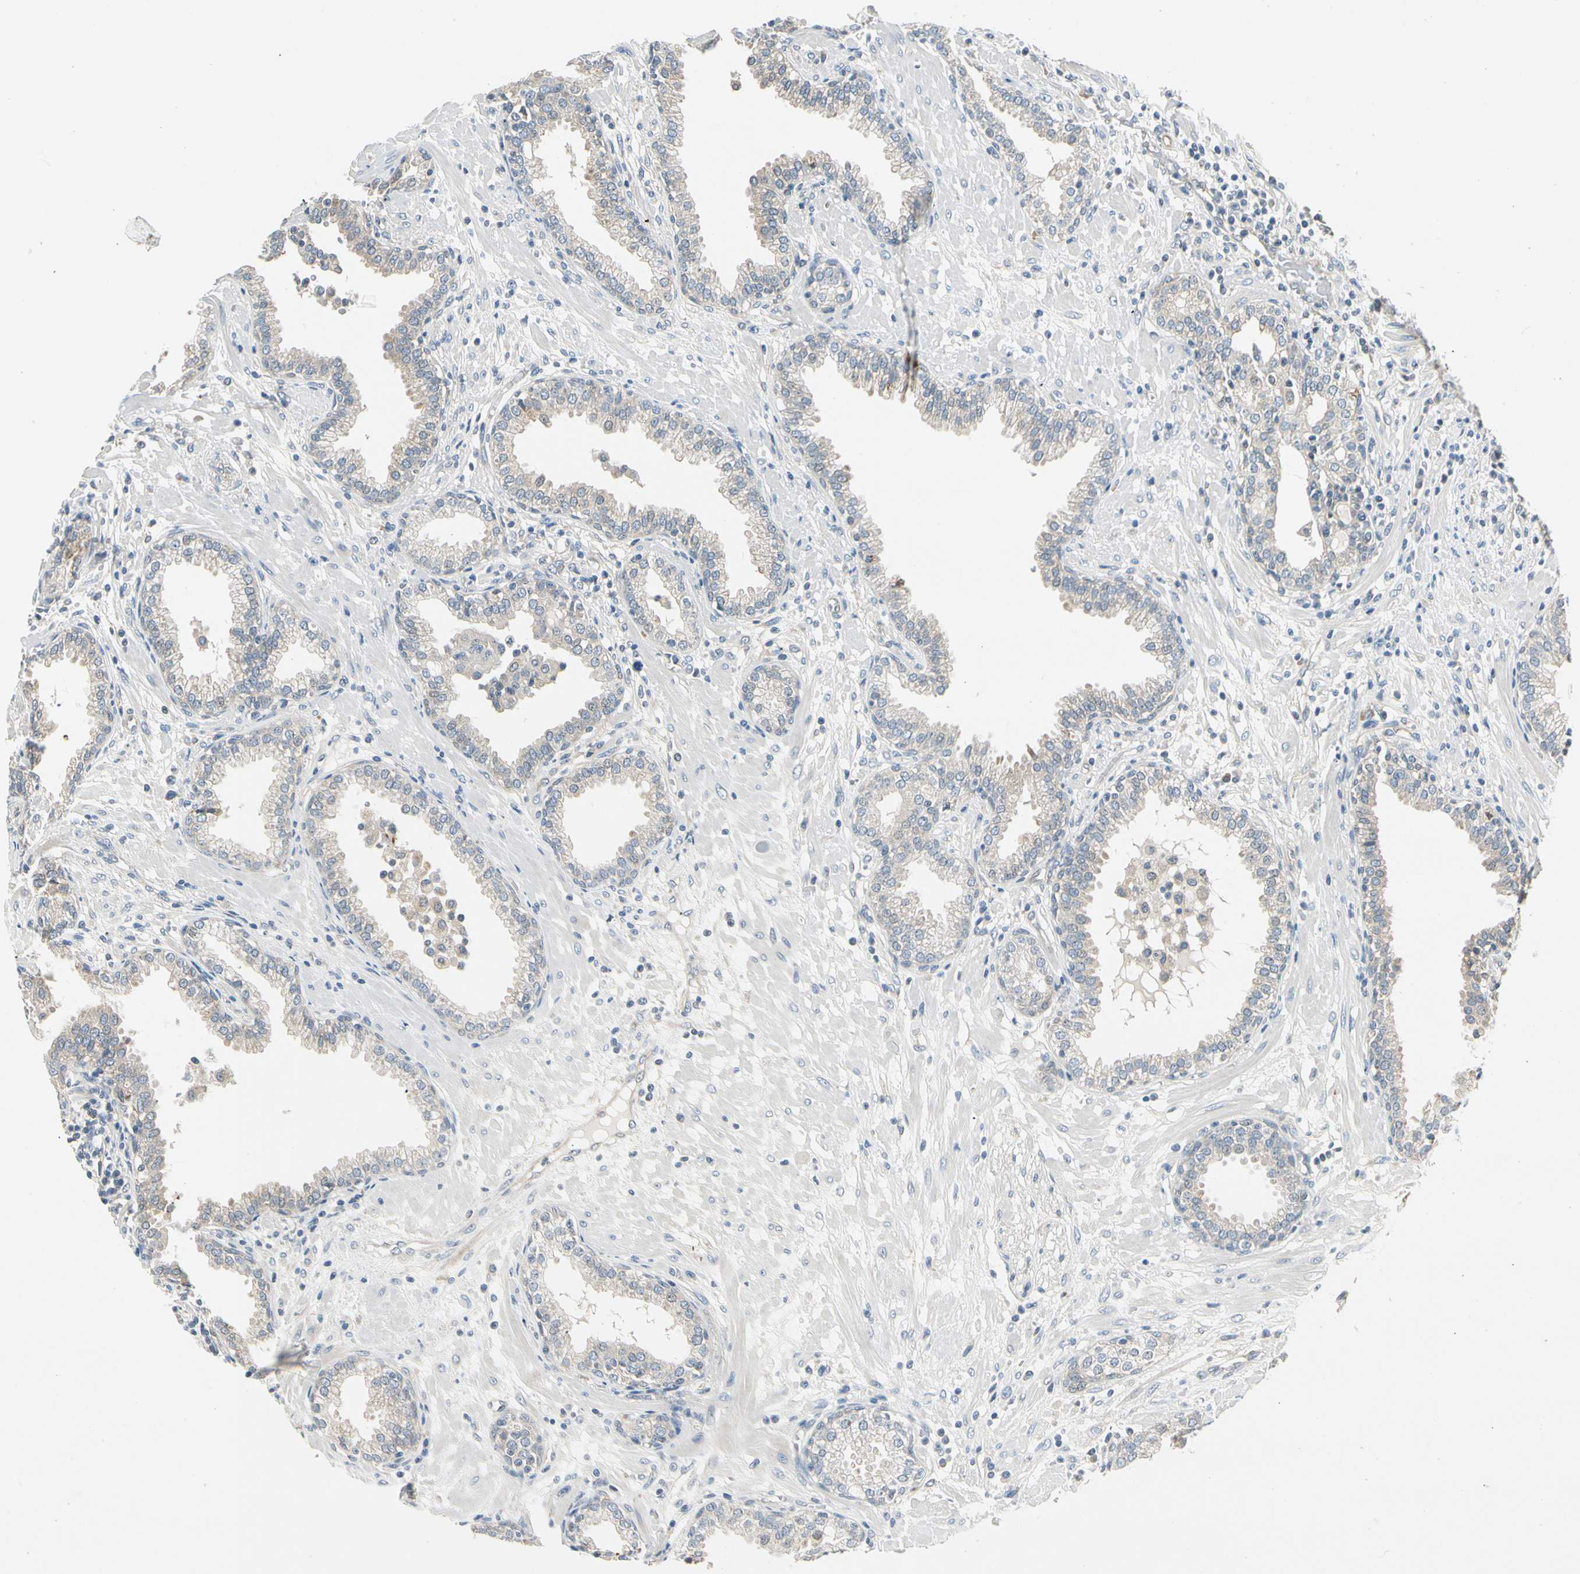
{"staining": {"intensity": "moderate", "quantity": ">75%", "location": "cytoplasmic/membranous"}, "tissue": "prostate", "cell_type": "Glandular cells", "image_type": "normal", "snomed": [{"axis": "morphology", "description": "Normal tissue, NOS"}, {"axis": "topography", "description": "Prostate"}], "caption": "Moderate cytoplasmic/membranous expression for a protein is present in about >75% of glandular cells of normal prostate using IHC.", "gene": "ROCK2", "patient": {"sex": "male", "age": 64}}